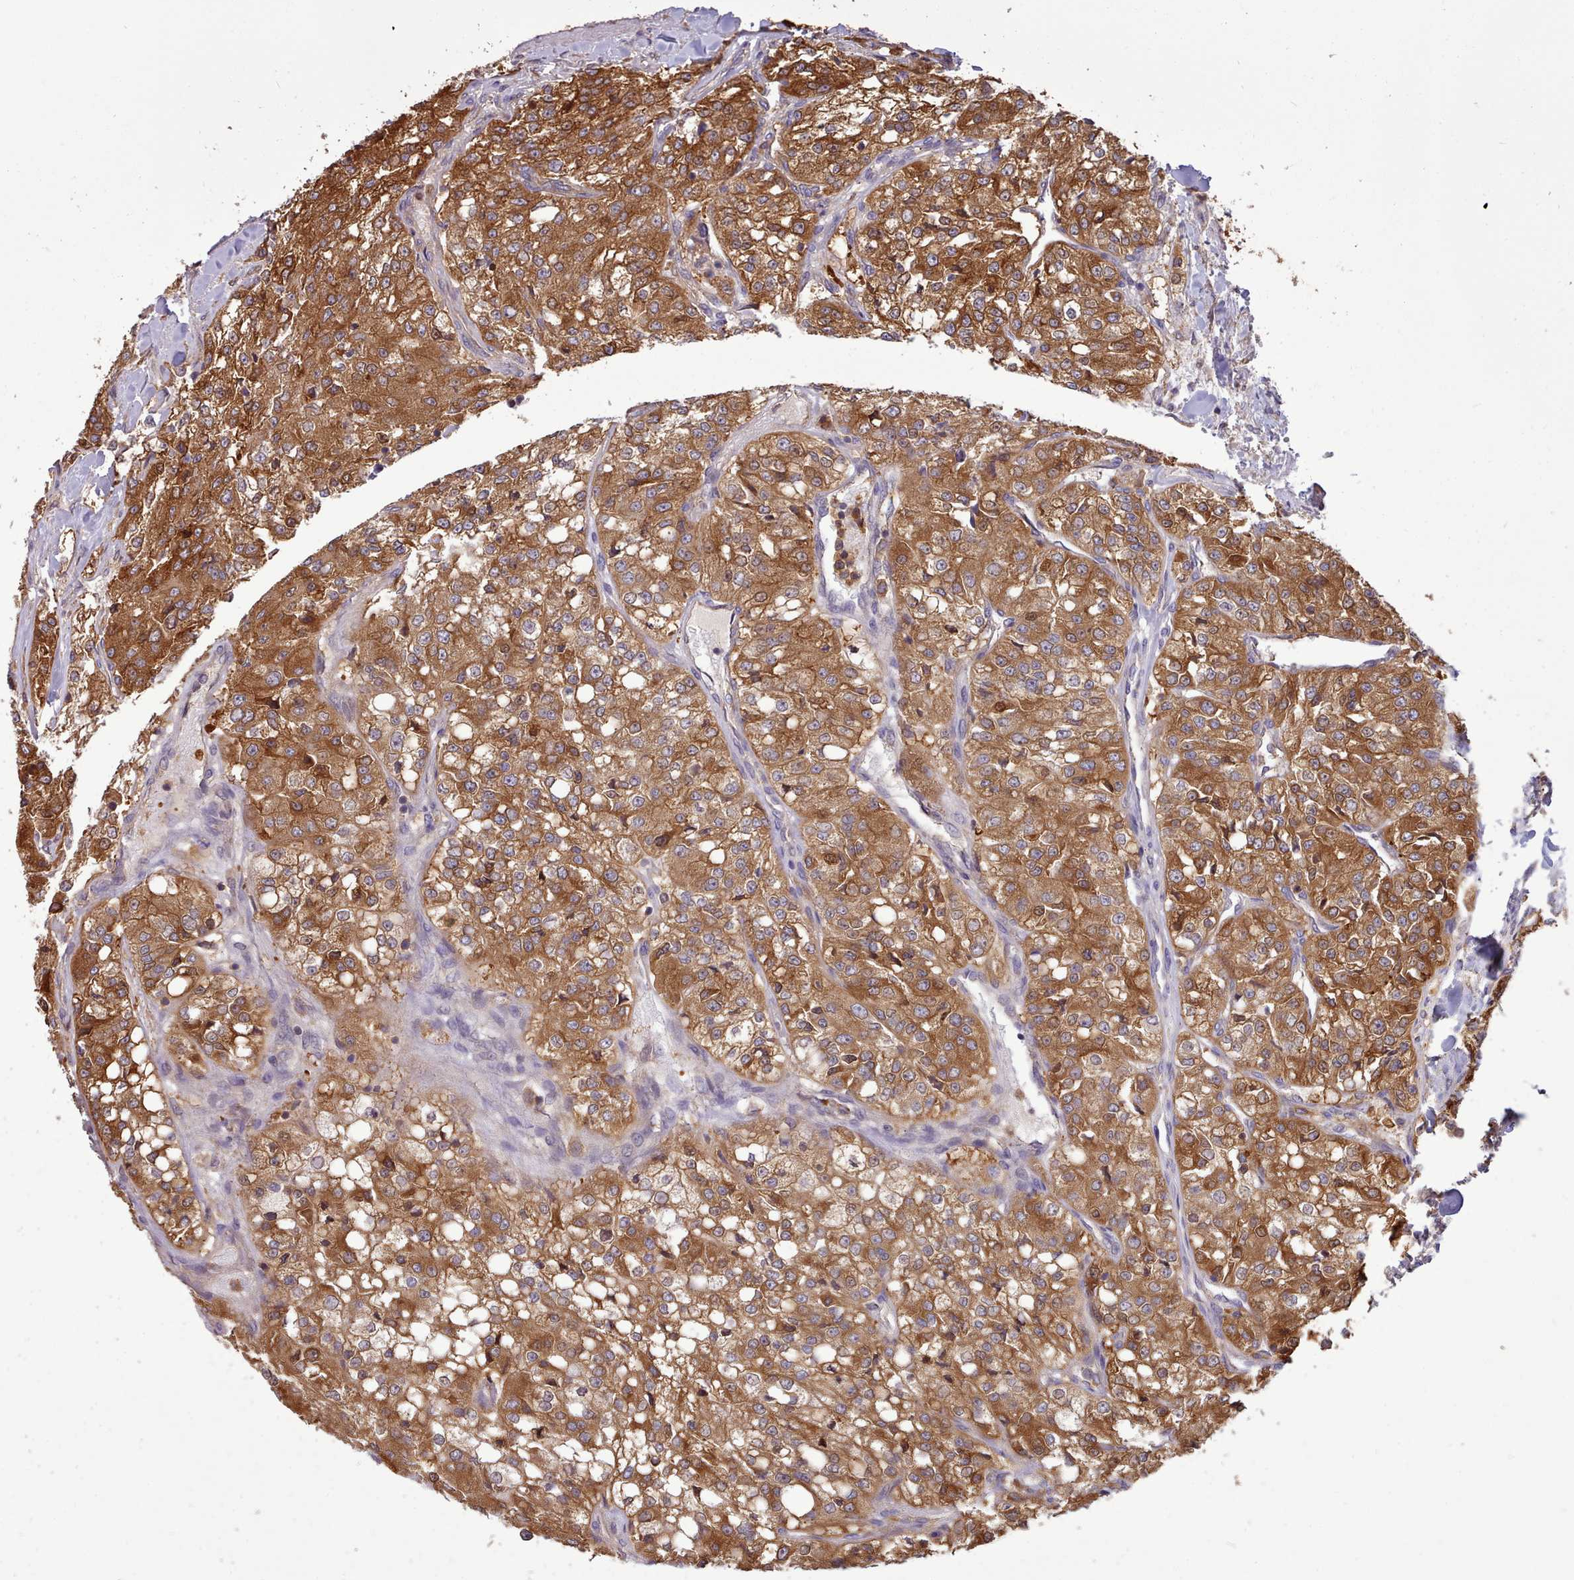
{"staining": {"intensity": "moderate", "quantity": ">75%", "location": "cytoplasmic/membranous"}, "tissue": "renal cancer", "cell_type": "Tumor cells", "image_type": "cancer", "snomed": [{"axis": "morphology", "description": "Adenocarcinoma, NOS"}, {"axis": "topography", "description": "Kidney"}], "caption": "A brown stain labels moderate cytoplasmic/membranous positivity of a protein in adenocarcinoma (renal) tumor cells.", "gene": "SLC4A9", "patient": {"sex": "female", "age": 63}}